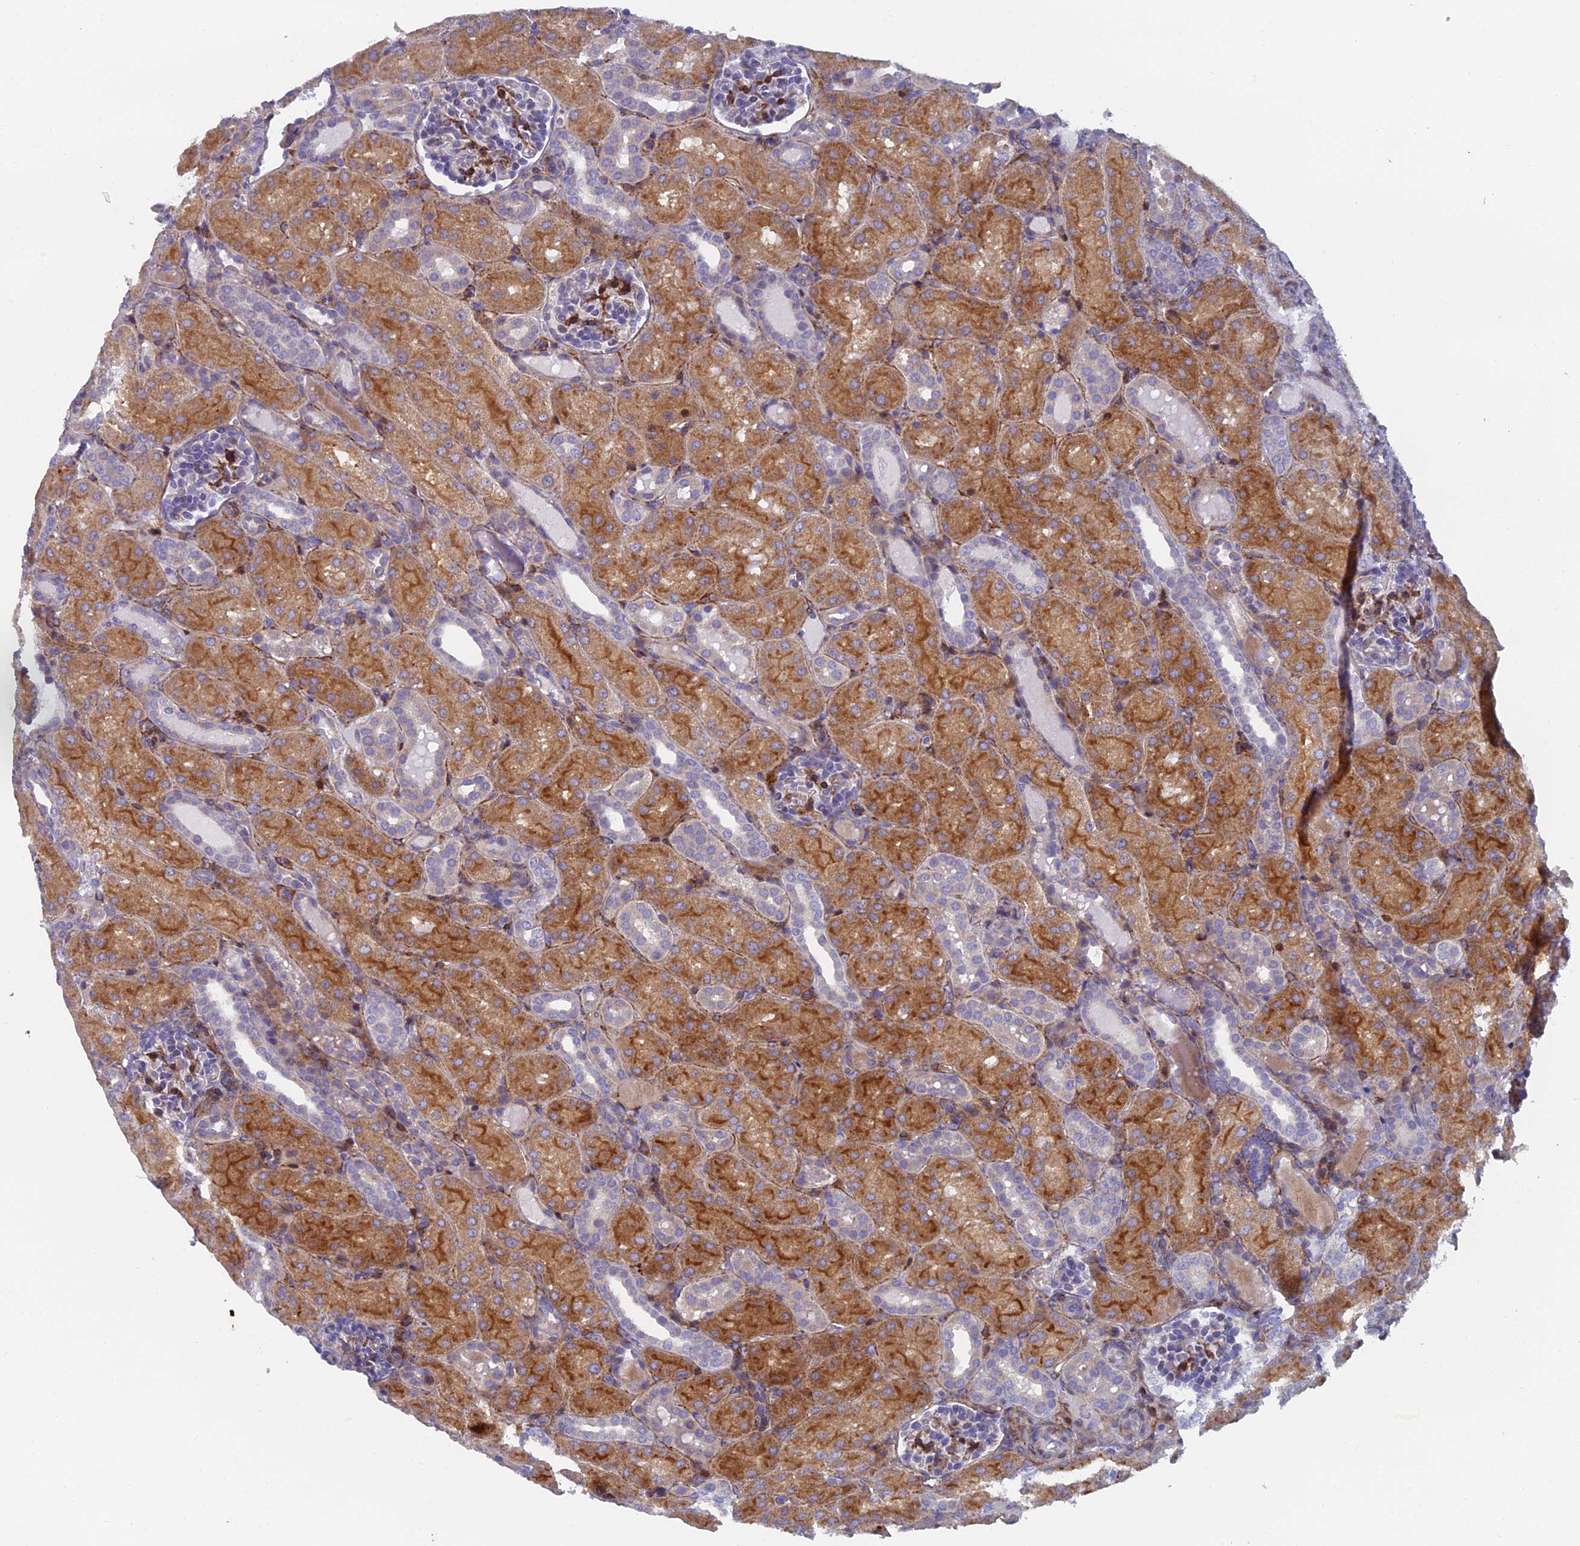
{"staining": {"intensity": "strong", "quantity": "25%-75%", "location": "cytoplasmic/membranous"}, "tissue": "kidney", "cell_type": "Cells in glomeruli", "image_type": "normal", "snomed": [{"axis": "morphology", "description": "Normal tissue, NOS"}, {"axis": "topography", "description": "Kidney"}], "caption": "IHC staining of normal kidney, which displays high levels of strong cytoplasmic/membranous staining in about 25%-75% of cells in glomeruli indicating strong cytoplasmic/membranous protein staining. The staining was performed using DAB (3,3'-diaminobenzidine) (brown) for protein detection and nuclei were counterstained in hematoxylin (blue).", "gene": "B9D2", "patient": {"sex": "male", "age": 1}}